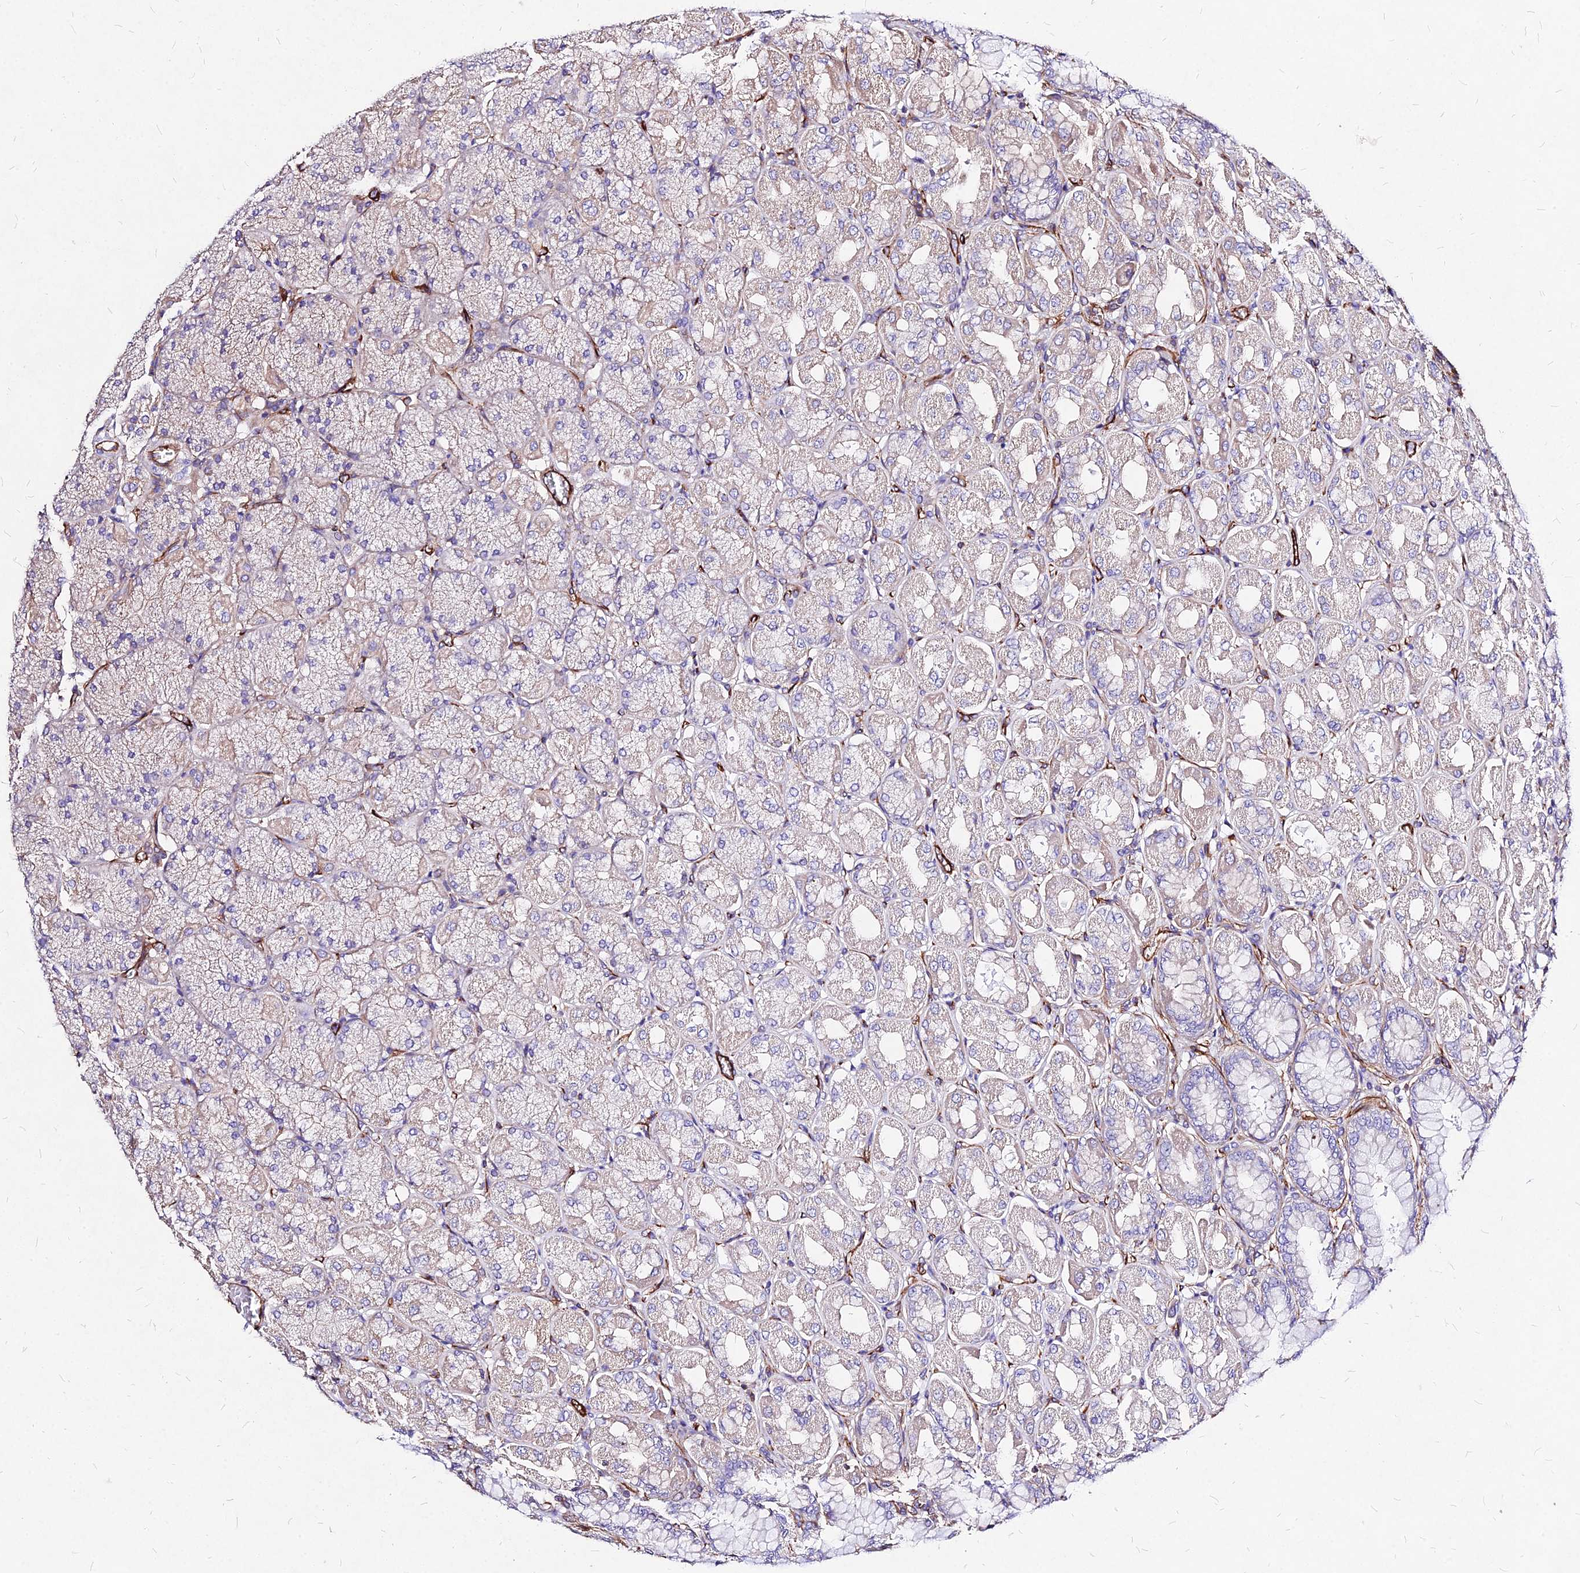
{"staining": {"intensity": "weak", "quantity": "25%-75%", "location": "cytoplasmic/membranous"}, "tissue": "stomach", "cell_type": "Glandular cells", "image_type": "normal", "snomed": [{"axis": "morphology", "description": "Normal tissue, NOS"}, {"axis": "topography", "description": "Stomach, upper"}], "caption": "Immunohistochemical staining of benign human stomach exhibits weak cytoplasmic/membranous protein expression in approximately 25%-75% of glandular cells.", "gene": "EFCC1", "patient": {"sex": "female", "age": 56}}